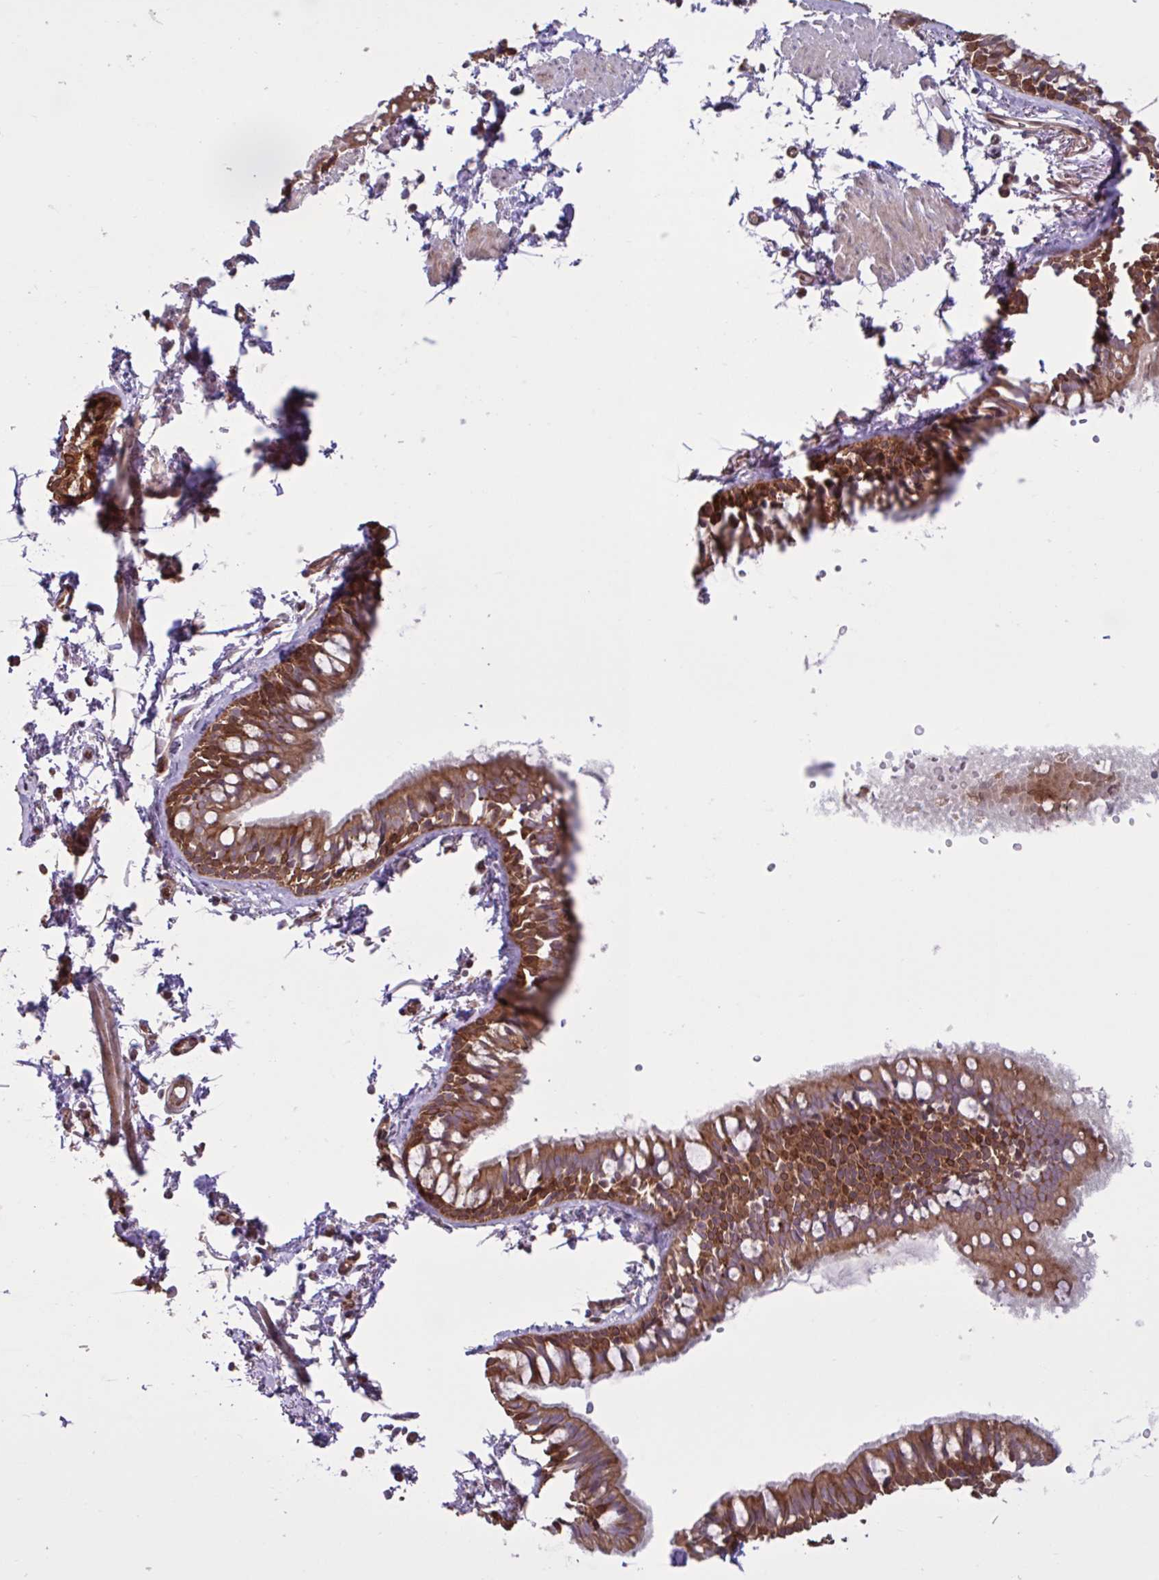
{"staining": {"intensity": "strong", "quantity": ">75%", "location": "cytoplasmic/membranous"}, "tissue": "bronchus", "cell_type": "Respiratory epithelial cells", "image_type": "normal", "snomed": [{"axis": "morphology", "description": "Normal tissue, NOS"}, {"axis": "topography", "description": "Cartilage tissue"}, {"axis": "topography", "description": "Bronchus"}, {"axis": "topography", "description": "Peripheral nerve tissue"}], "caption": "Protein staining of normal bronchus demonstrates strong cytoplasmic/membranous expression in approximately >75% of respiratory epithelial cells.", "gene": "GLTP", "patient": {"sex": "female", "age": 59}}